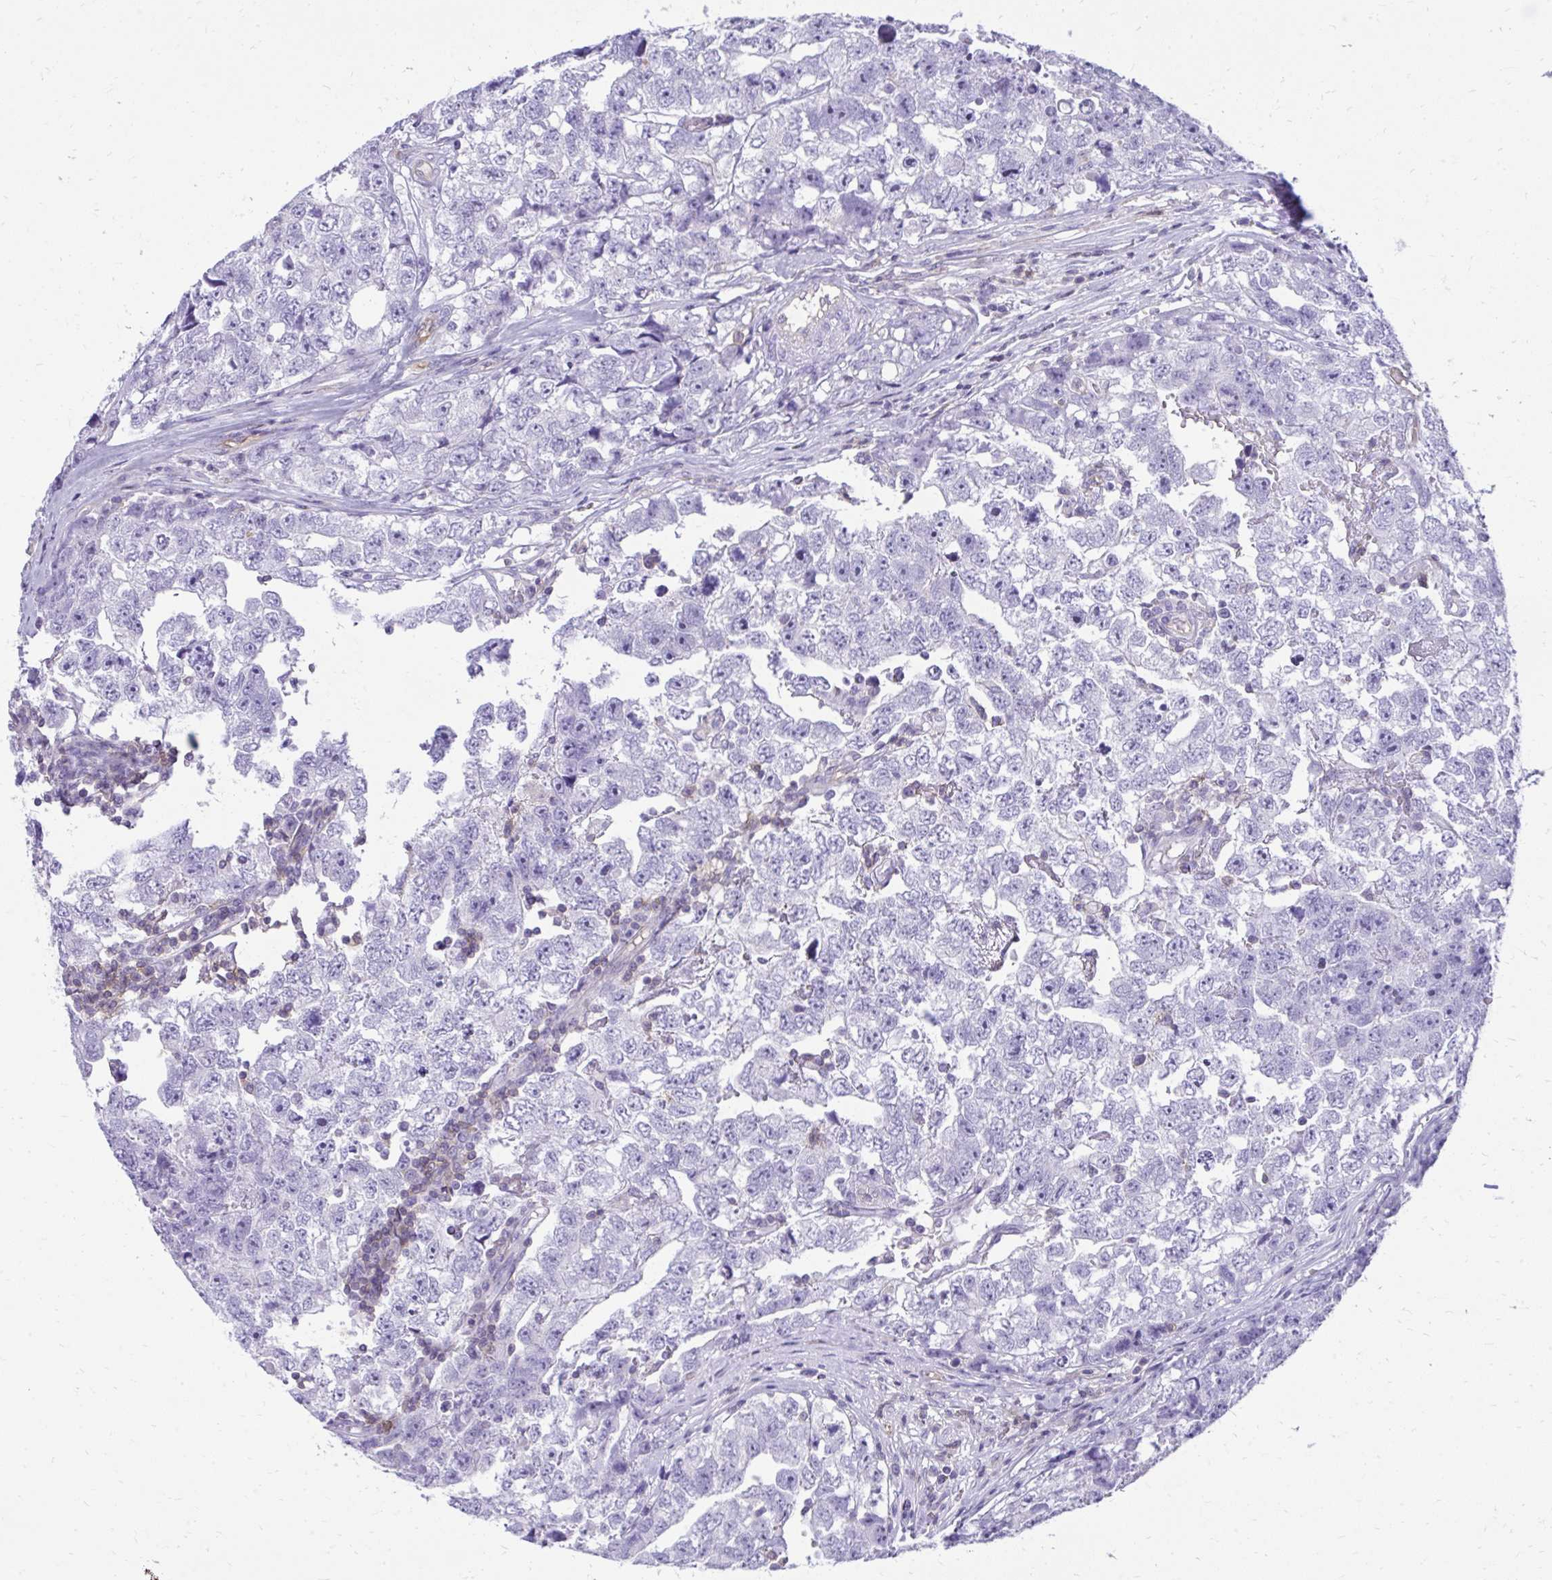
{"staining": {"intensity": "negative", "quantity": "none", "location": "none"}, "tissue": "testis cancer", "cell_type": "Tumor cells", "image_type": "cancer", "snomed": [{"axis": "morphology", "description": "Carcinoma, Embryonal, NOS"}, {"axis": "topography", "description": "Testis"}], "caption": "Immunohistochemistry of human testis cancer (embryonal carcinoma) exhibits no staining in tumor cells.", "gene": "GPRIN3", "patient": {"sex": "male", "age": 22}}